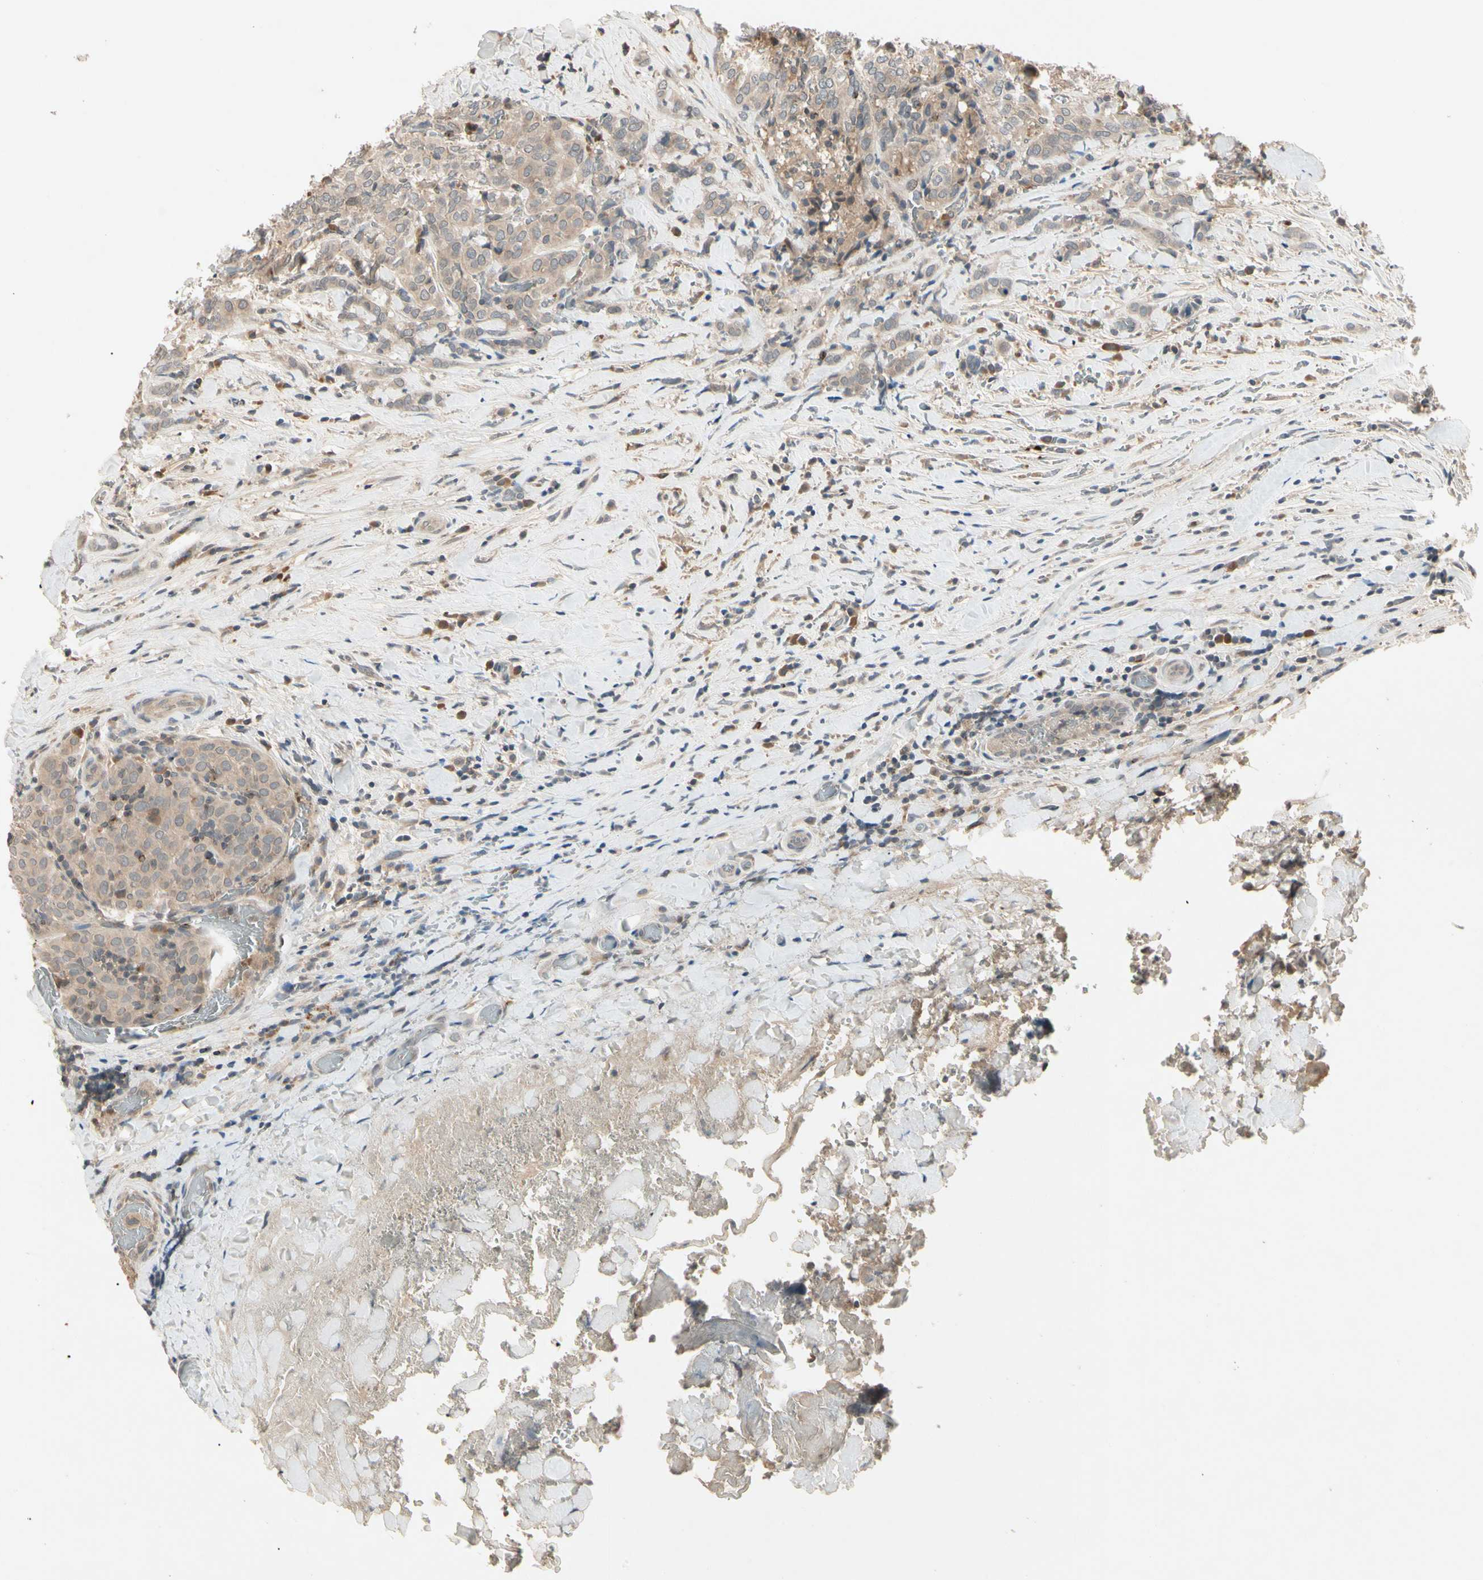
{"staining": {"intensity": "weak", "quantity": ">75%", "location": "cytoplasmic/membranous"}, "tissue": "thyroid cancer", "cell_type": "Tumor cells", "image_type": "cancer", "snomed": [{"axis": "morphology", "description": "Normal tissue, NOS"}, {"axis": "morphology", "description": "Papillary adenocarcinoma, NOS"}, {"axis": "topography", "description": "Thyroid gland"}], "caption": "Thyroid cancer stained with immunohistochemistry (IHC) displays weak cytoplasmic/membranous staining in approximately >75% of tumor cells.", "gene": "CCL4", "patient": {"sex": "female", "age": 30}}